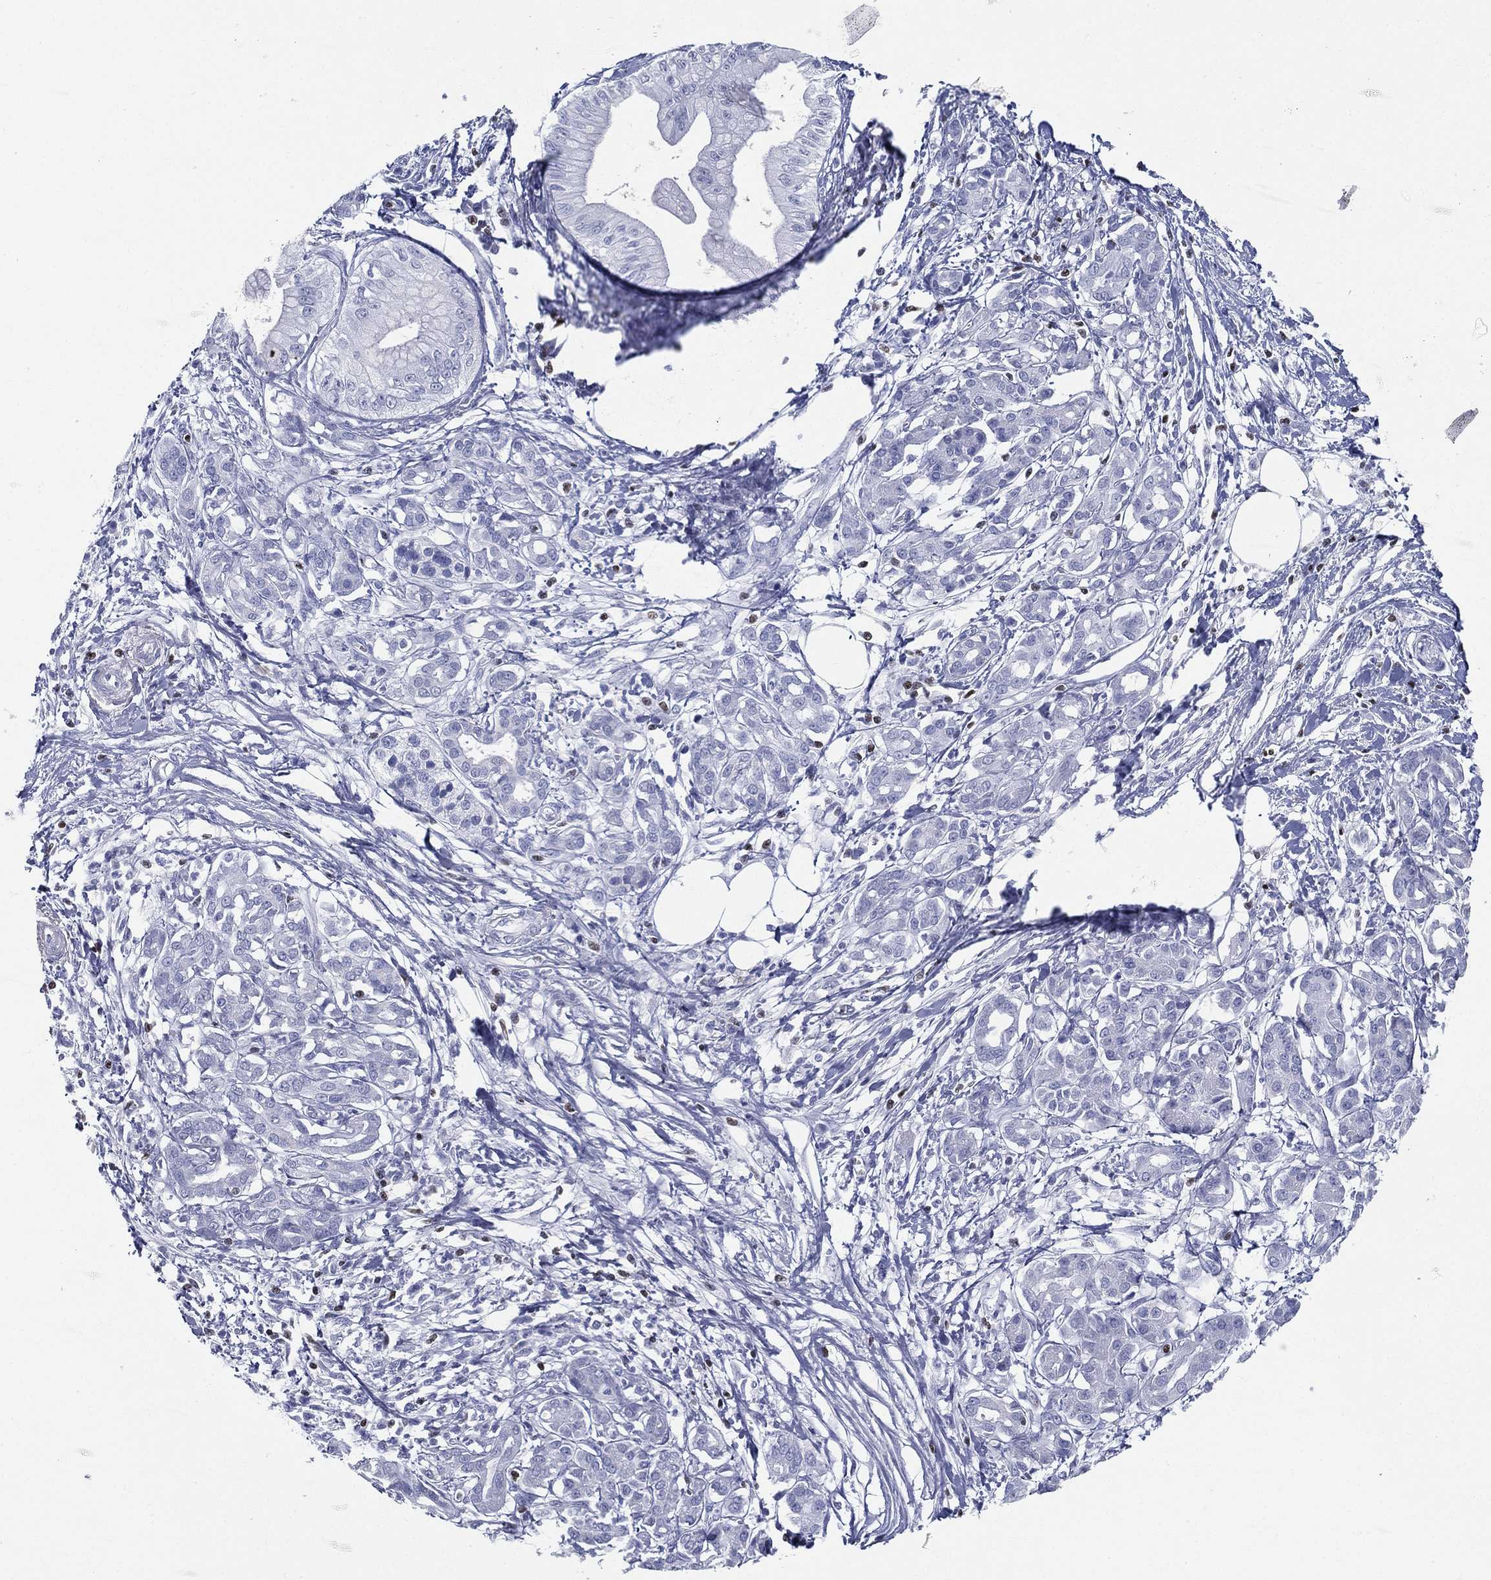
{"staining": {"intensity": "negative", "quantity": "none", "location": "none"}, "tissue": "pancreatic cancer", "cell_type": "Tumor cells", "image_type": "cancer", "snomed": [{"axis": "morphology", "description": "Adenocarcinoma, NOS"}, {"axis": "topography", "description": "Pancreas"}], "caption": "The photomicrograph shows no significant staining in tumor cells of adenocarcinoma (pancreatic).", "gene": "PYHIN1", "patient": {"sex": "male", "age": 72}}